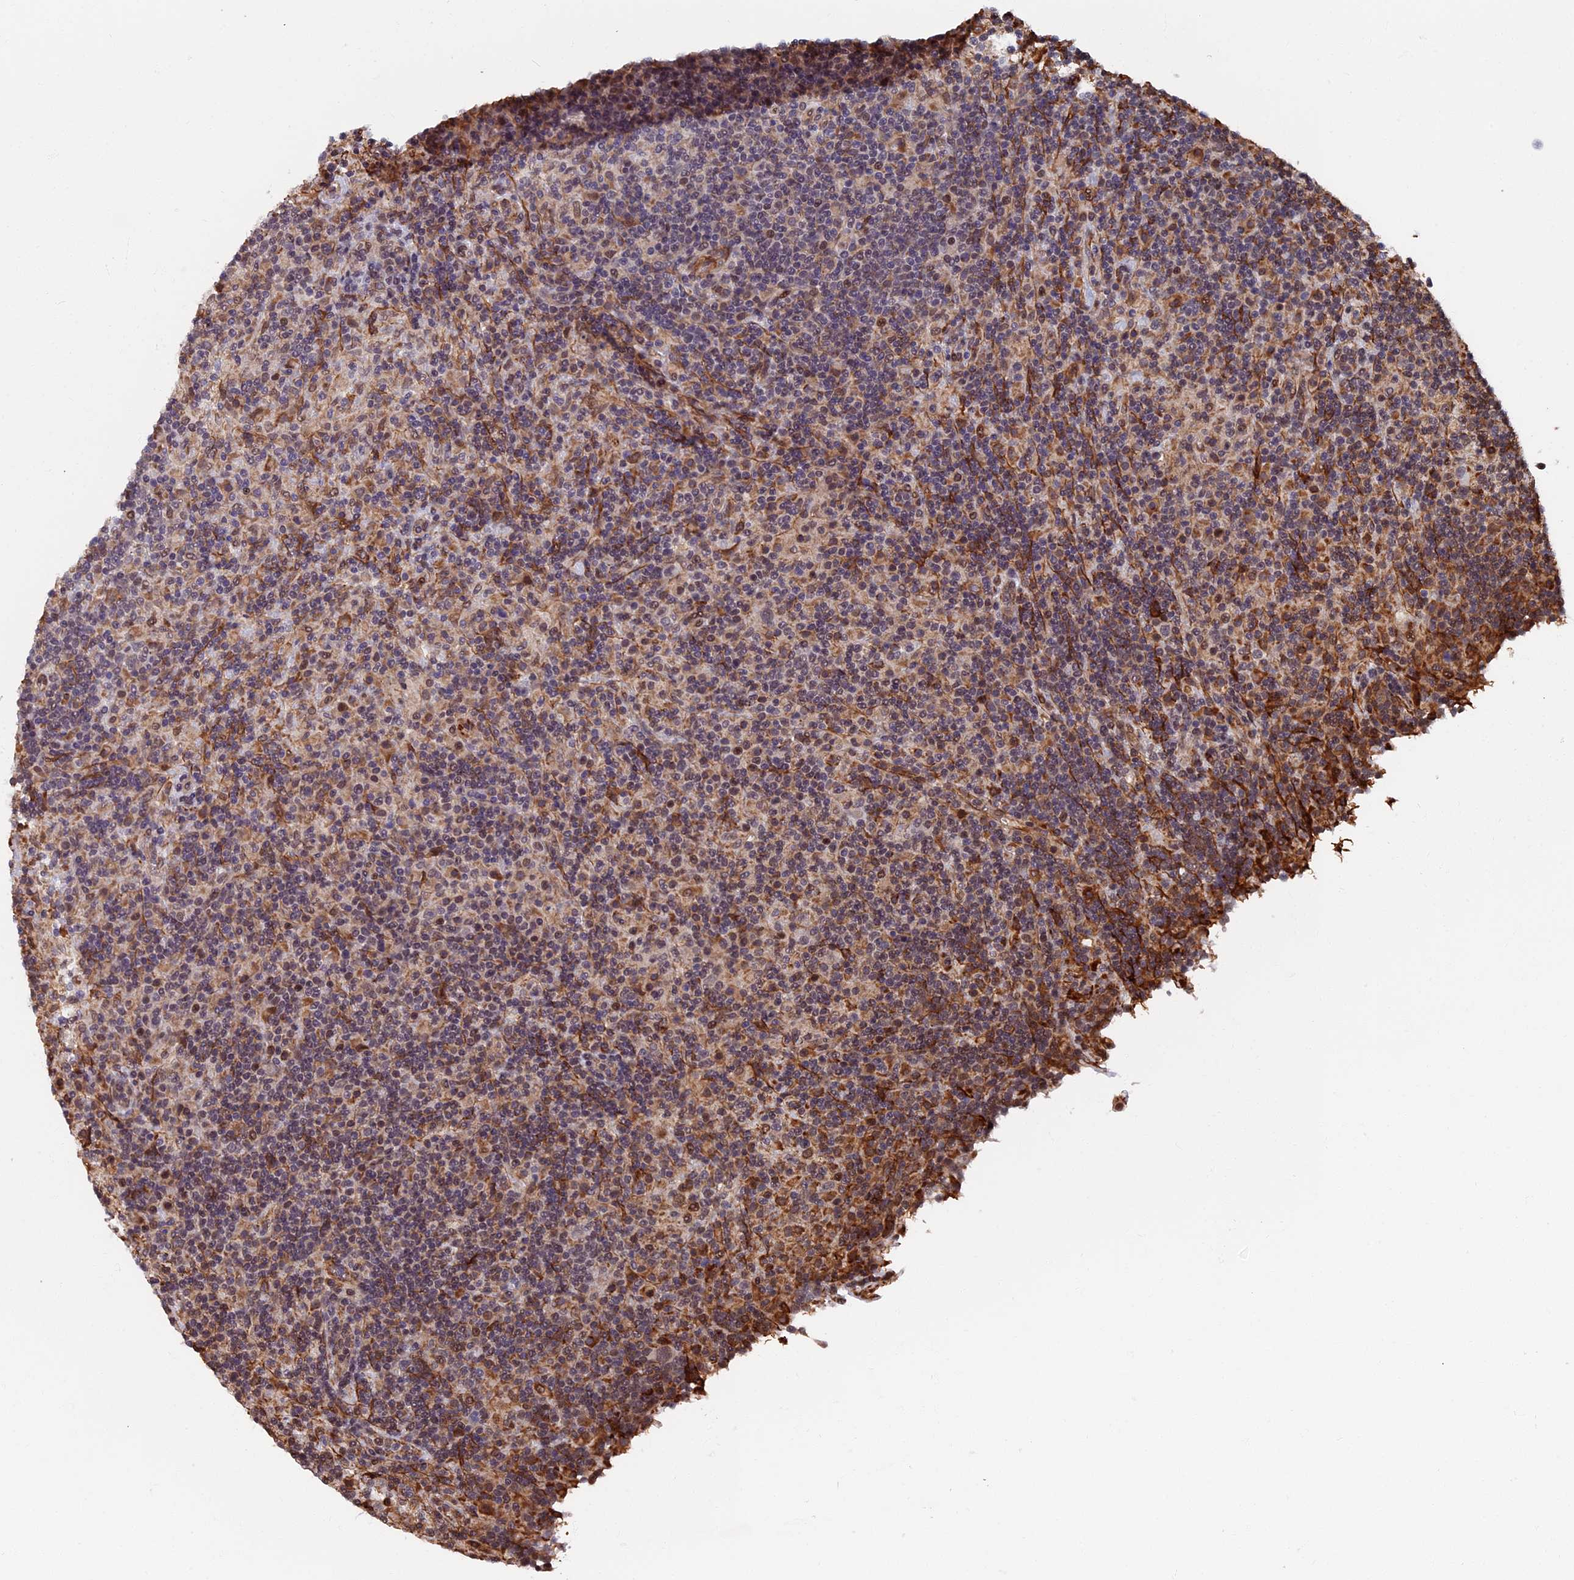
{"staining": {"intensity": "negative", "quantity": "none", "location": "none"}, "tissue": "lymphoma", "cell_type": "Tumor cells", "image_type": "cancer", "snomed": [{"axis": "morphology", "description": "Hodgkin's disease, NOS"}, {"axis": "topography", "description": "Lymph node"}], "caption": "The IHC image has no significant expression in tumor cells of lymphoma tissue.", "gene": "CTDP1", "patient": {"sex": "male", "age": 70}}